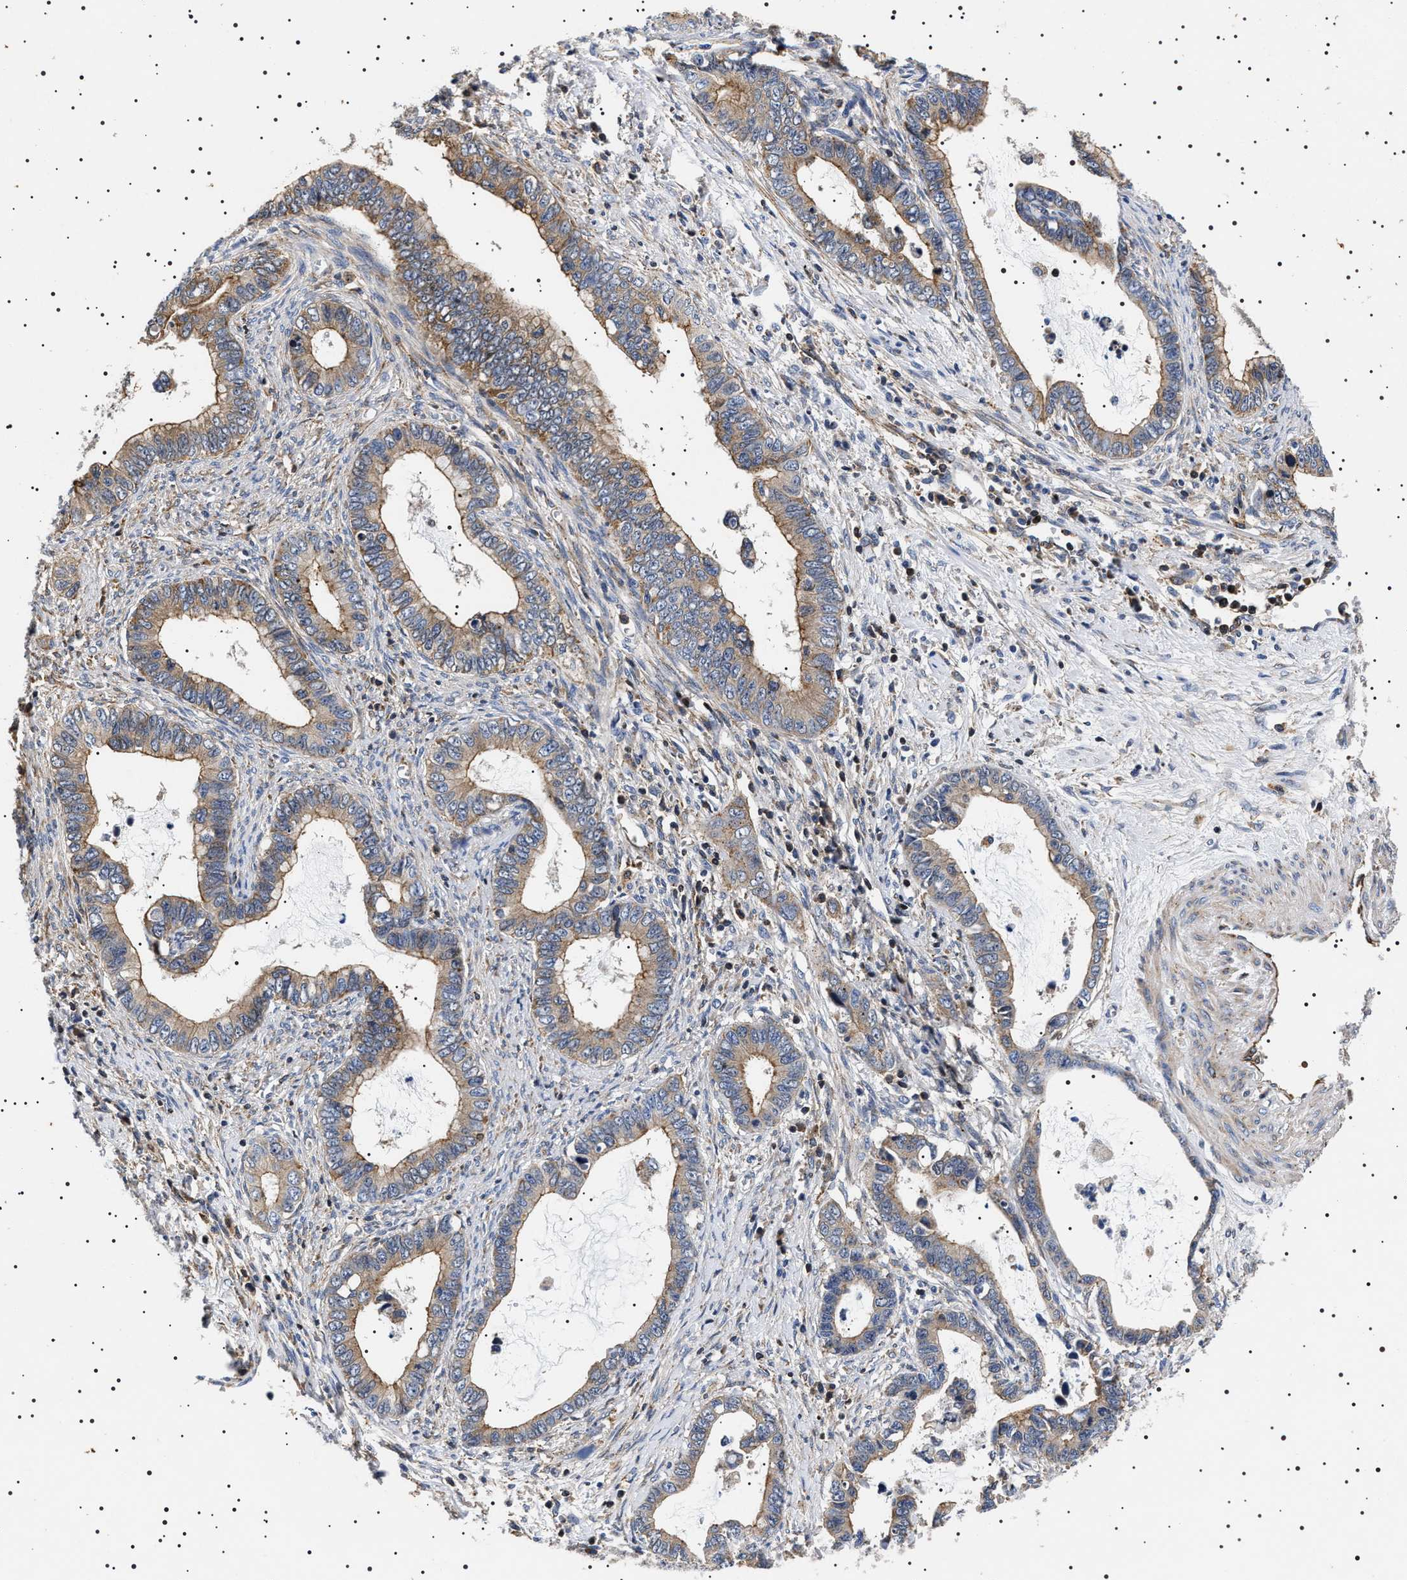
{"staining": {"intensity": "moderate", "quantity": ">75%", "location": "cytoplasmic/membranous"}, "tissue": "cervical cancer", "cell_type": "Tumor cells", "image_type": "cancer", "snomed": [{"axis": "morphology", "description": "Adenocarcinoma, NOS"}, {"axis": "topography", "description": "Cervix"}], "caption": "Cervical cancer stained with a brown dye displays moderate cytoplasmic/membranous positive staining in approximately >75% of tumor cells.", "gene": "SLC4A7", "patient": {"sex": "female", "age": 44}}